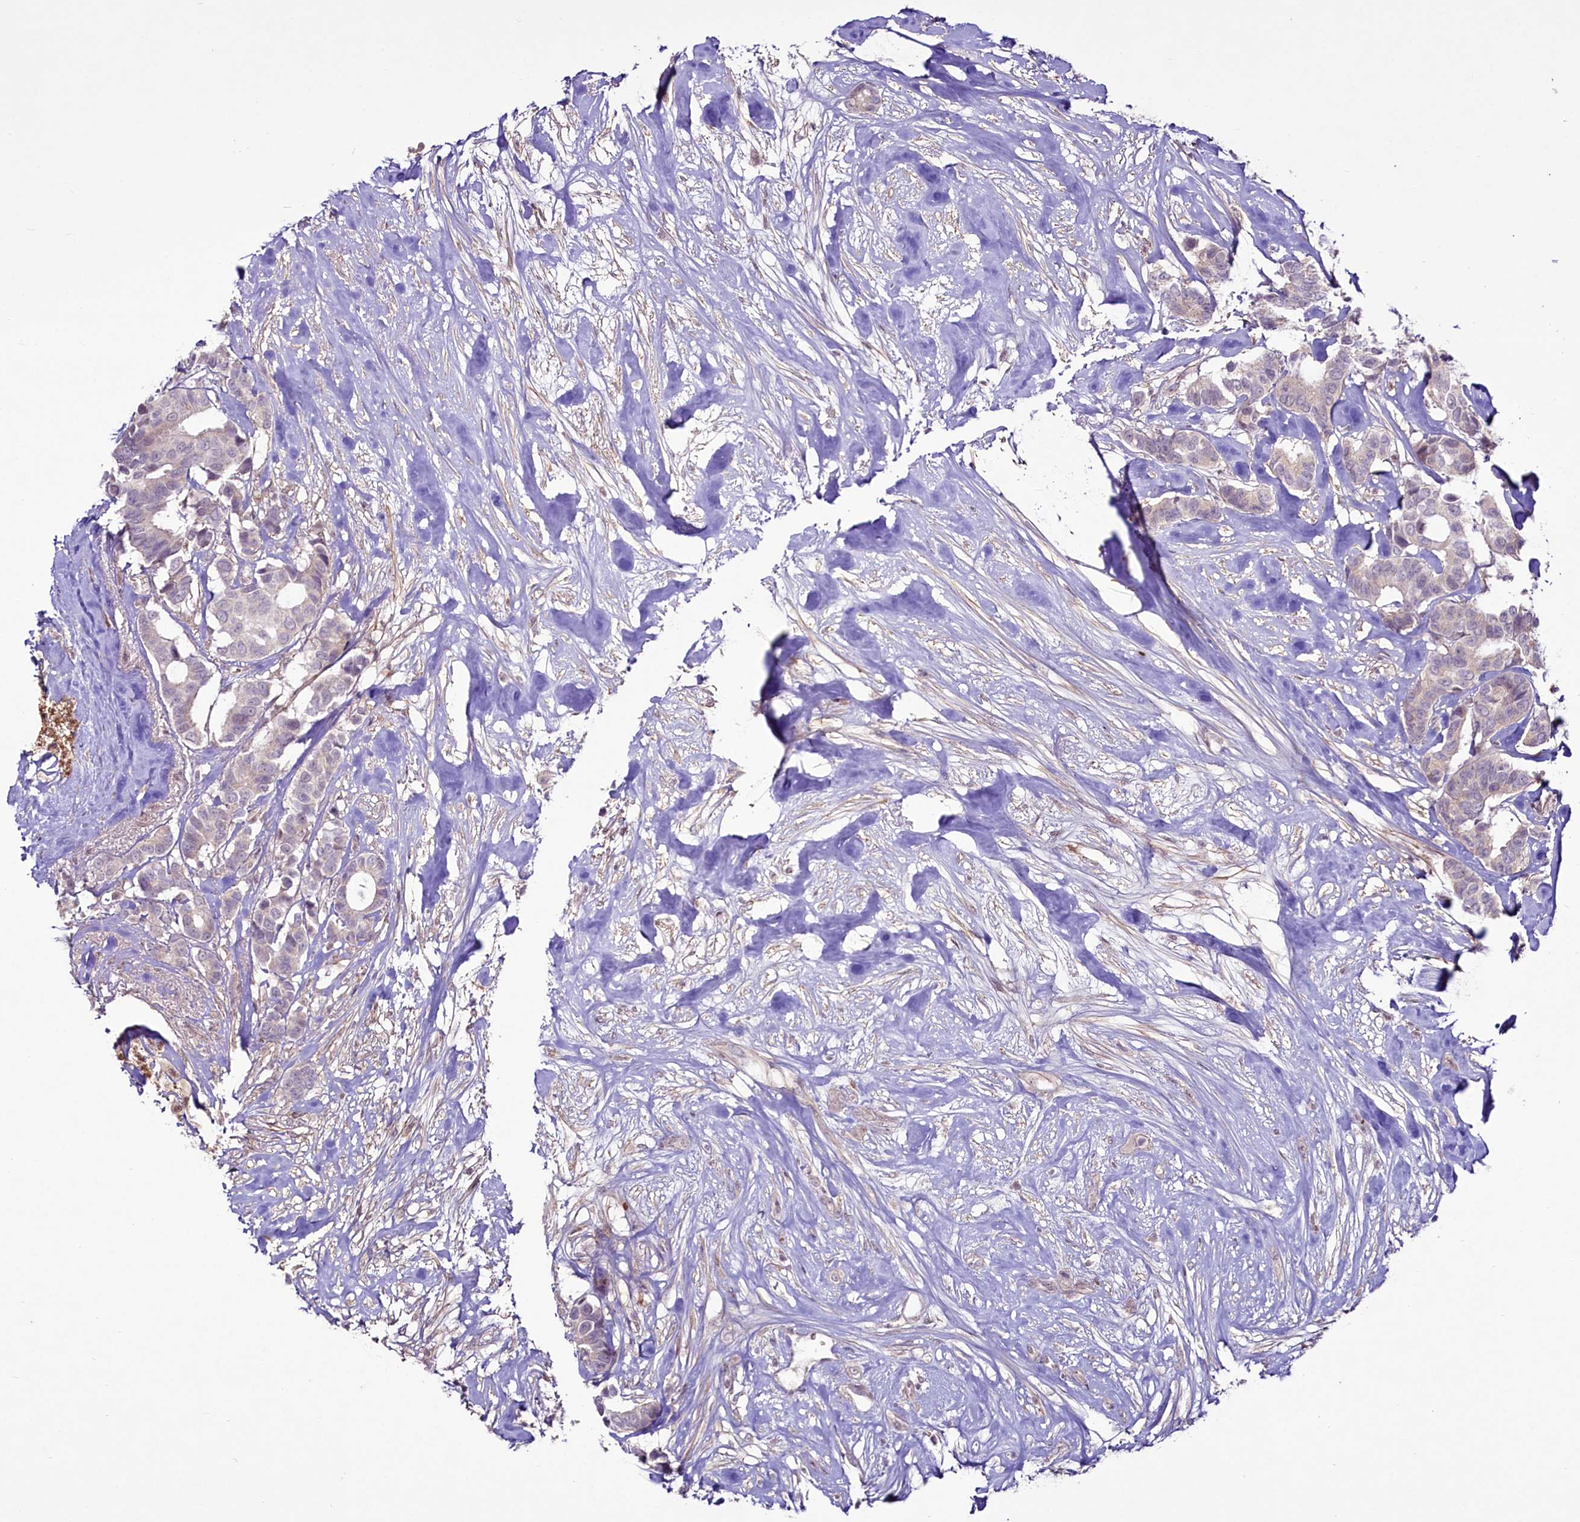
{"staining": {"intensity": "negative", "quantity": "none", "location": "none"}, "tissue": "breast cancer", "cell_type": "Tumor cells", "image_type": "cancer", "snomed": [{"axis": "morphology", "description": "Duct carcinoma"}, {"axis": "topography", "description": "Breast"}], "caption": "Immunohistochemistry (IHC) of breast invasive ductal carcinoma shows no positivity in tumor cells.", "gene": "SUSD3", "patient": {"sex": "female", "age": 87}}